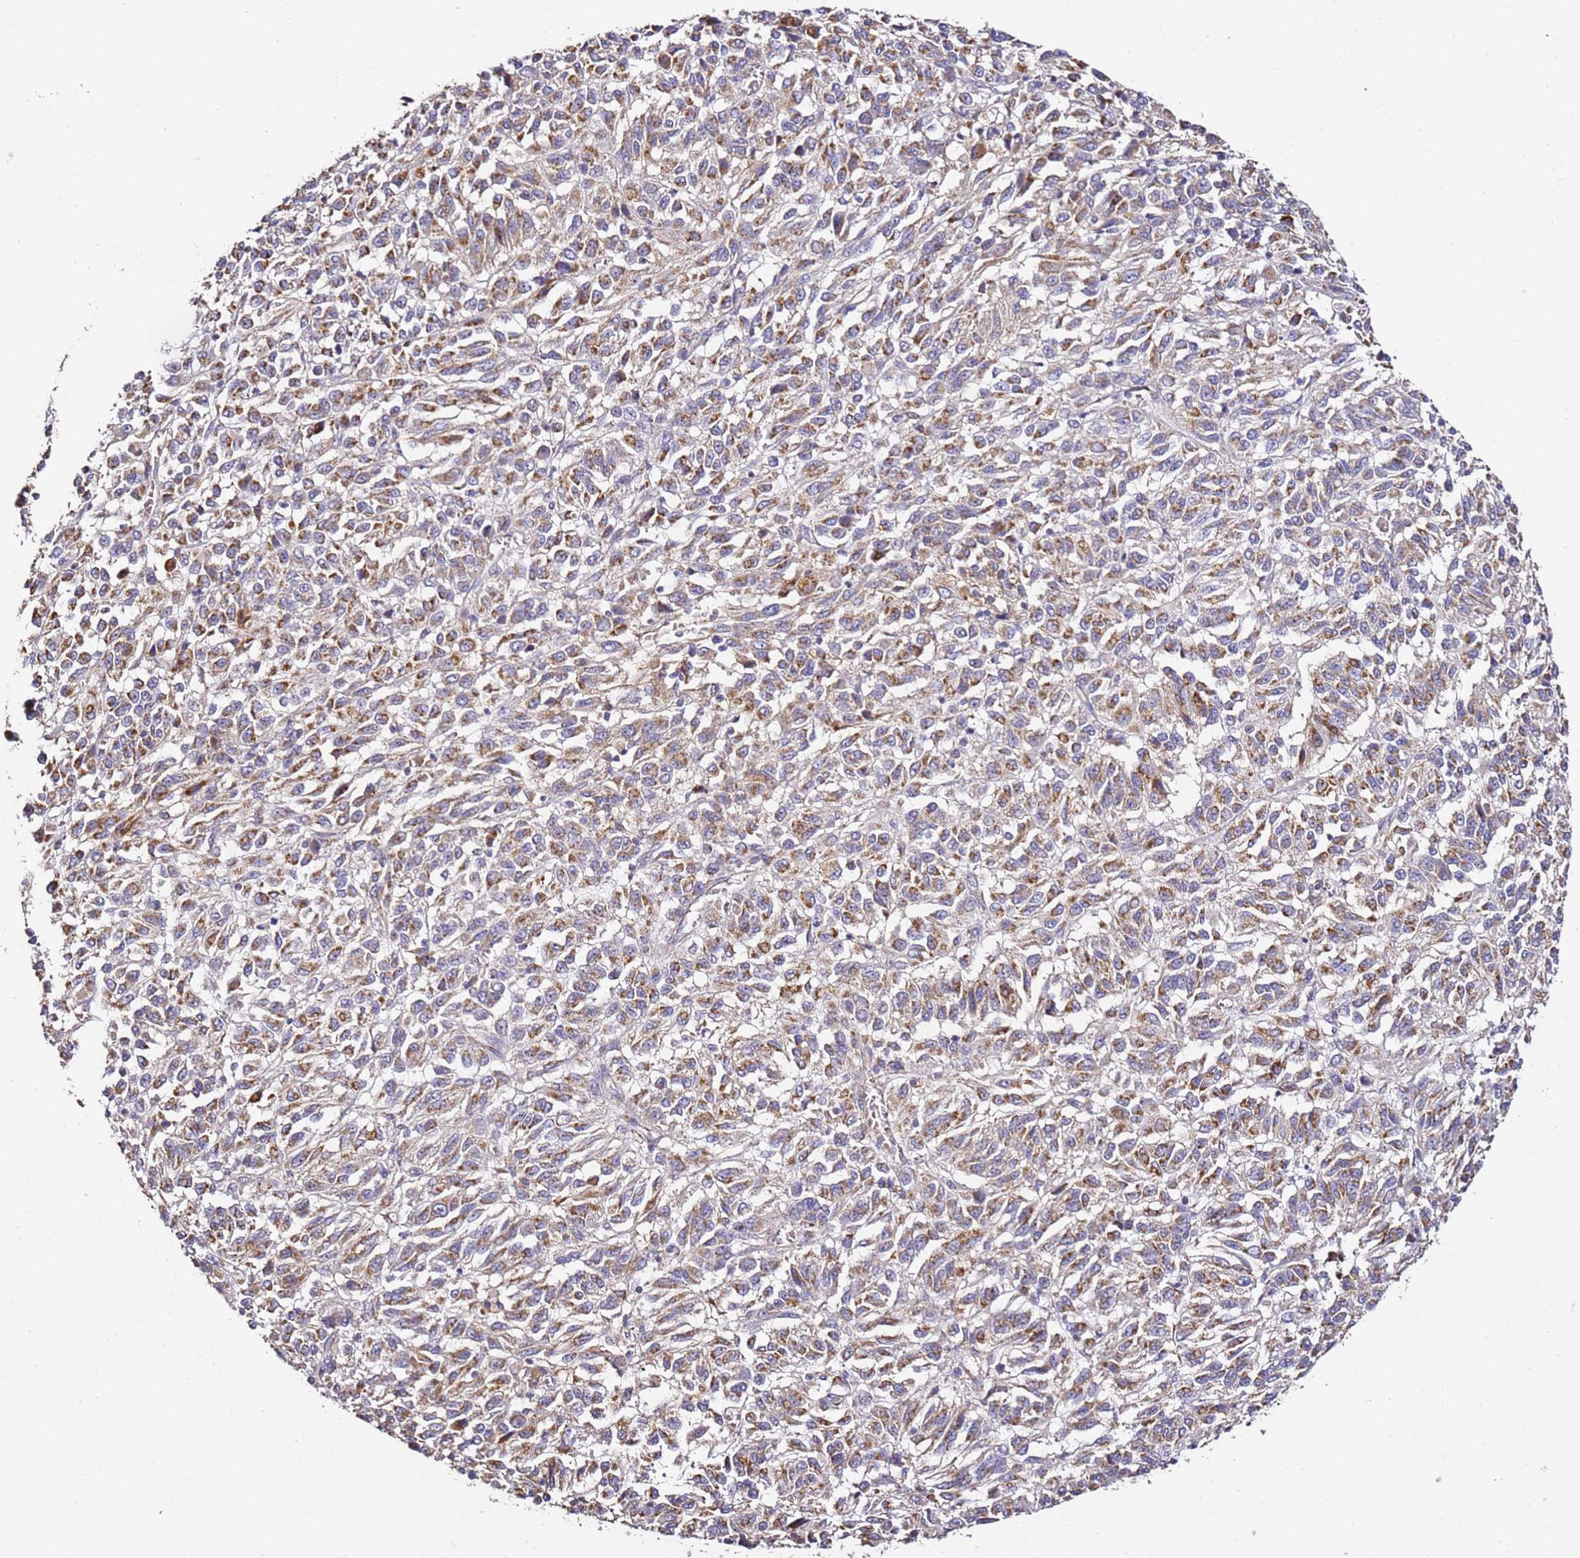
{"staining": {"intensity": "moderate", "quantity": "25%-75%", "location": "cytoplasmic/membranous"}, "tissue": "melanoma", "cell_type": "Tumor cells", "image_type": "cancer", "snomed": [{"axis": "morphology", "description": "Malignant melanoma, Metastatic site"}, {"axis": "topography", "description": "Lung"}], "caption": "Human melanoma stained for a protein (brown) shows moderate cytoplasmic/membranous positive expression in about 25%-75% of tumor cells.", "gene": "OR2B11", "patient": {"sex": "male", "age": 64}}